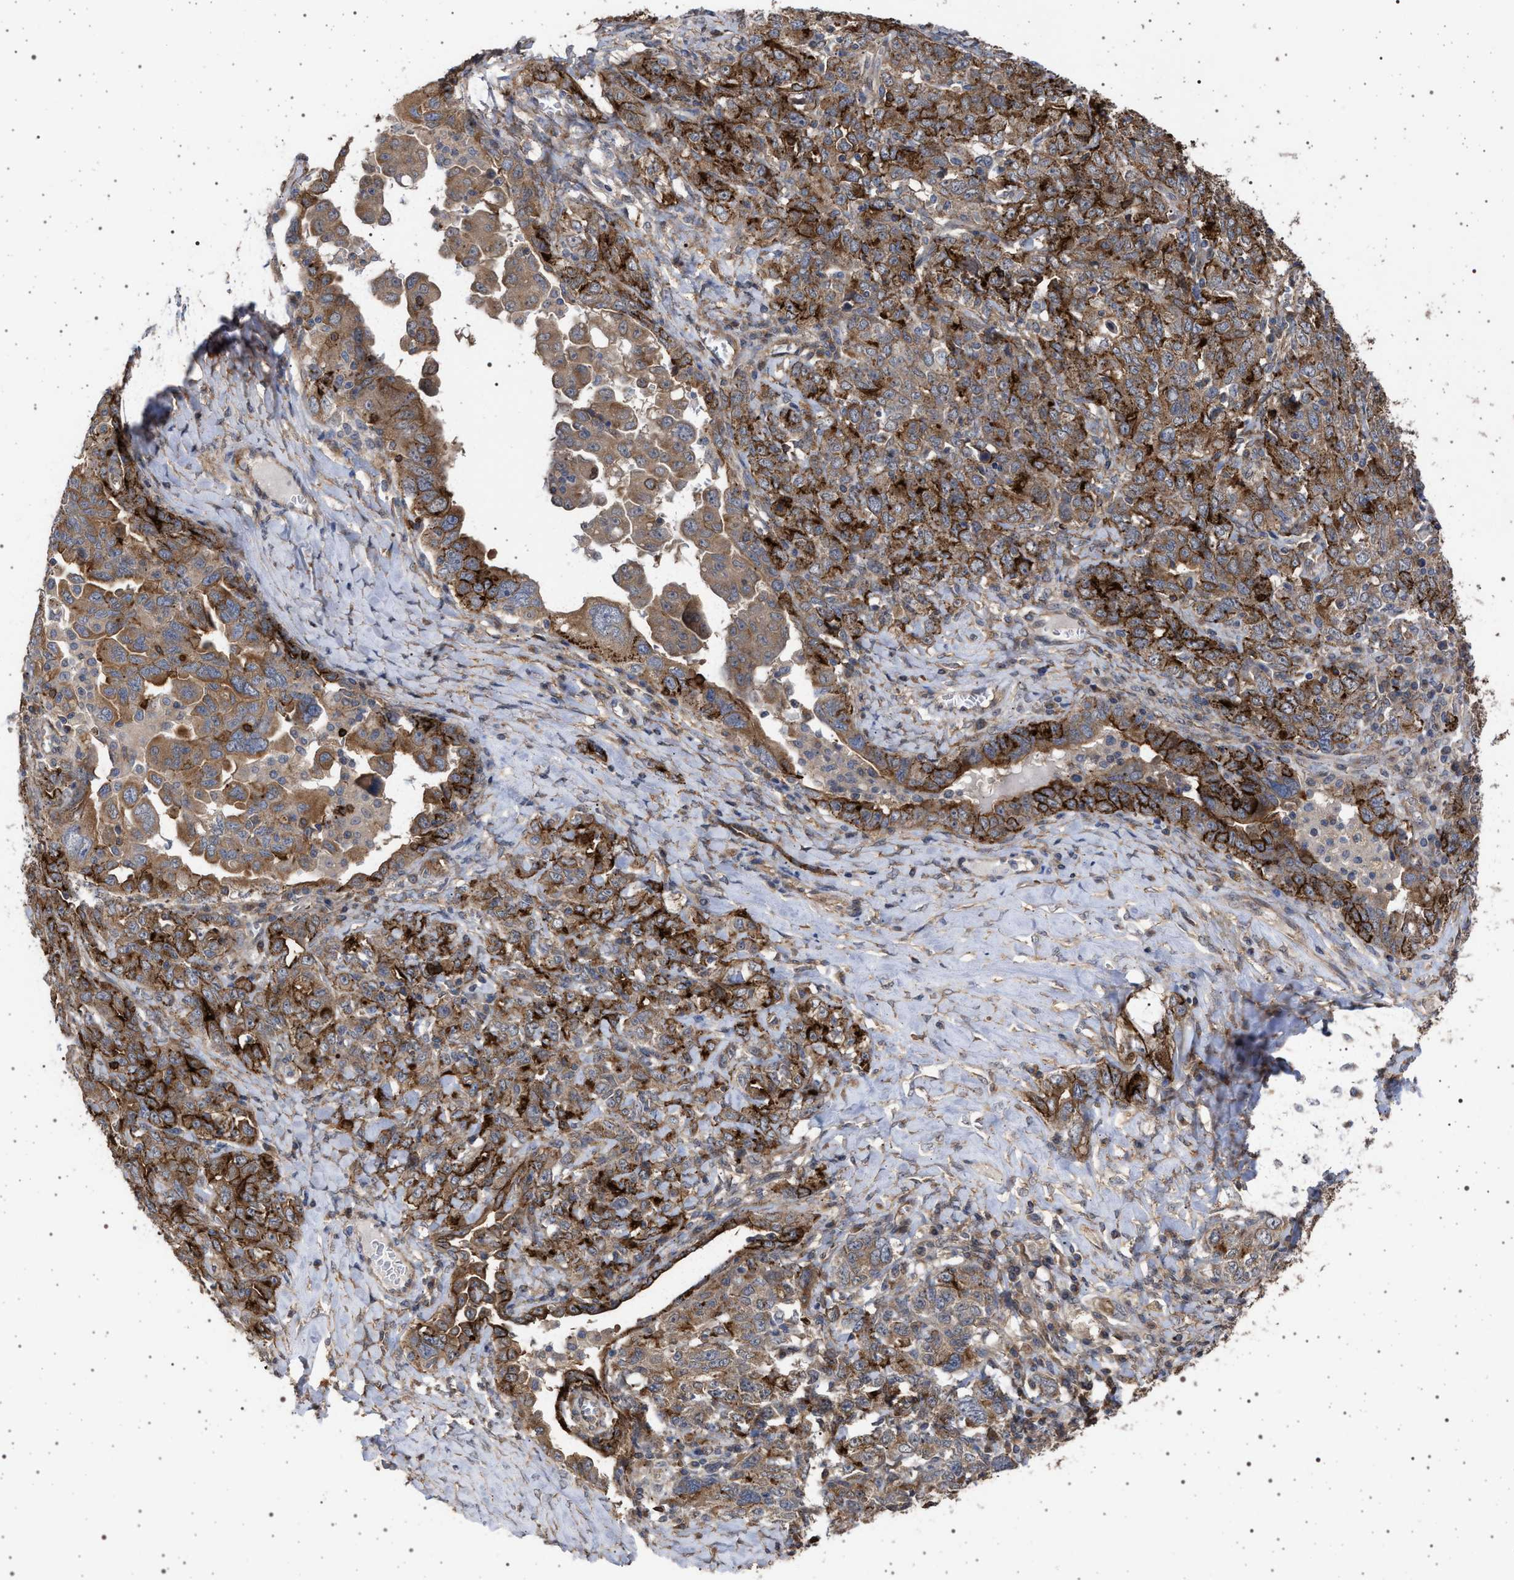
{"staining": {"intensity": "strong", "quantity": ">75%", "location": "cytoplasmic/membranous"}, "tissue": "ovarian cancer", "cell_type": "Tumor cells", "image_type": "cancer", "snomed": [{"axis": "morphology", "description": "Carcinoma, endometroid"}, {"axis": "topography", "description": "Ovary"}], "caption": "The immunohistochemical stain labels strong cytoplasmic/membranous expression in tumor cells of ovarian endometroid carcinoma tissue. Immunohistochemistry stains the protein in brown and the nuclei are stained blue.", "gene": "IFT20", "patient": {"sex": "female", "age": 62}}